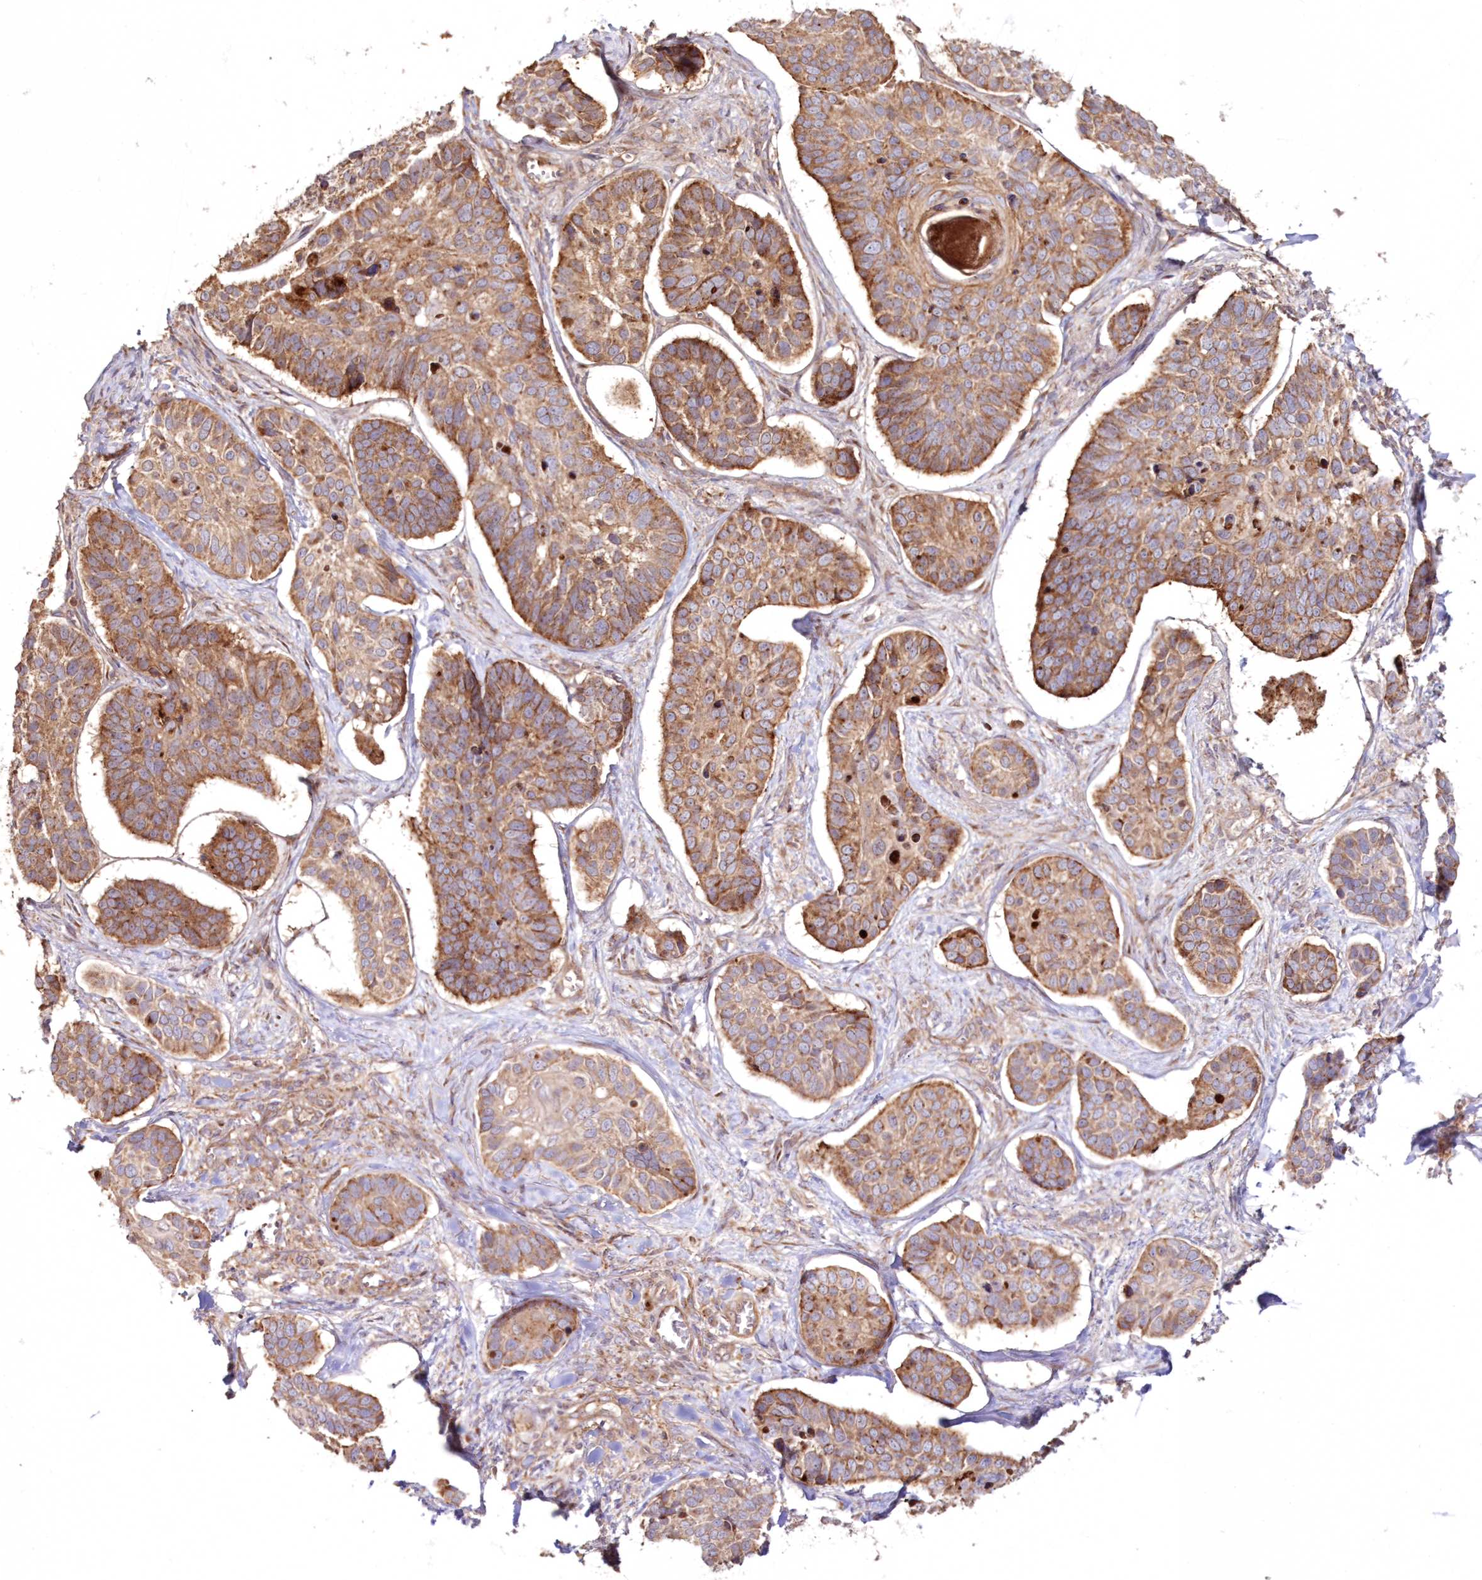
{"staining": {"intensity": "moderate", "quantity": ">75%", "location": "cytoplasmic/membranous"}, "tissue": "skin cancer", "cell_type": "Tumor cells", "image_type": "cancer", "snomed": [{"axis": "morphology", "description": "Basal cell carcinoma"}, {"axis": "topography", "description": "Skin"}], "caption": "DAB immunohistochemical staining of human skin cancer (basal cell carcinoma) displays moderate cytoplasmic/membranous protein positivity in about >75% of tumor cells. The staining was performed using DAB (3,3'-diaminobenzidine), with brown indicating positive protein expression. Nuclei are stained blue with hematoxylin.", "gene": "DDO", "patient": {"sex": "male", "age": 62}}